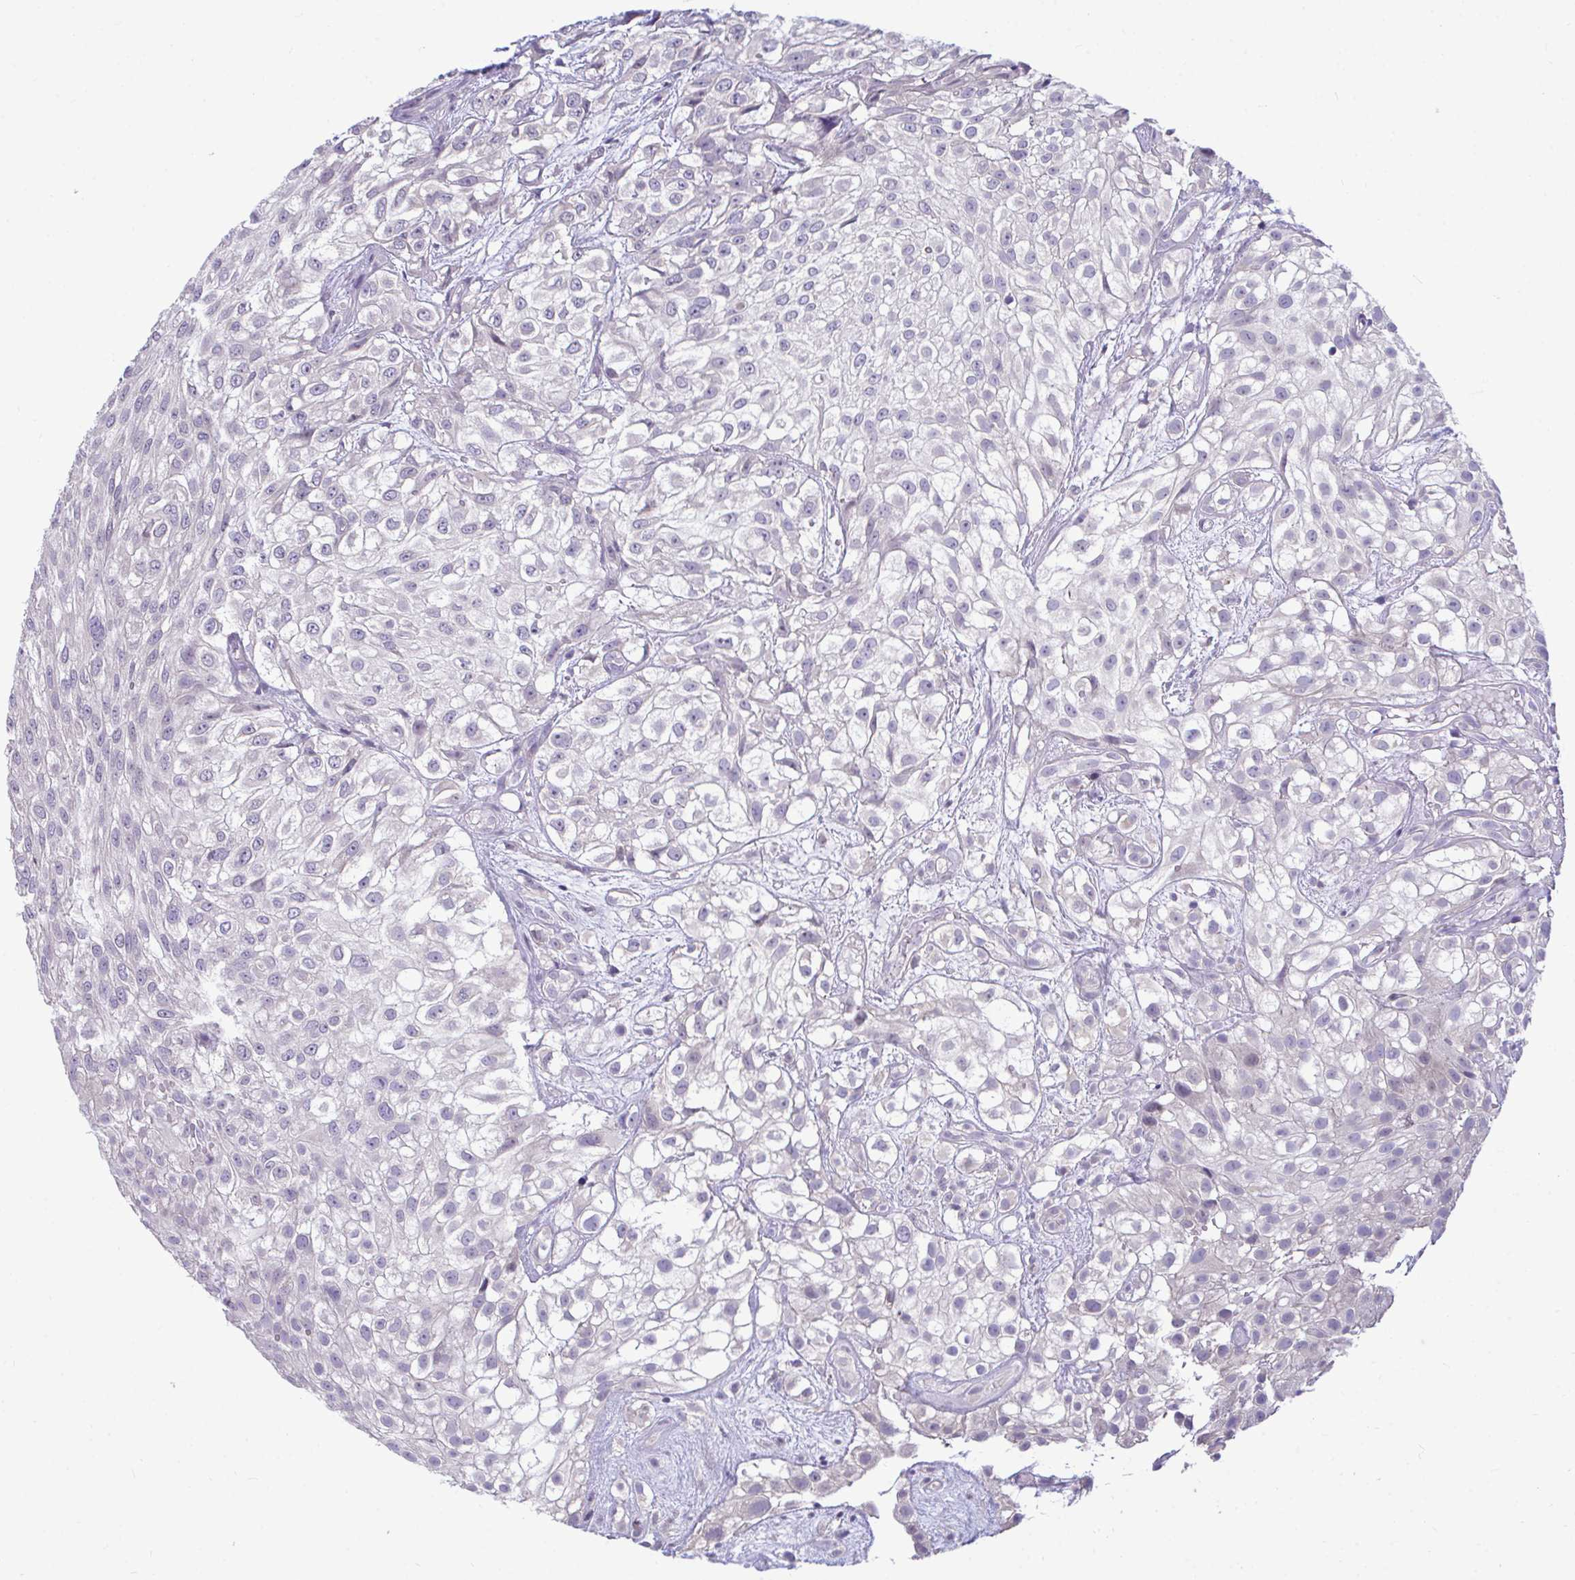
{"staining": {"intensity": "negative", "quantity": "none", "location": "none"}, "tissue": "urothelial cancer", "cell_type": "Tumor cells", "image_type": "cancer", "snomed": [{"axis": "morphology", "description": "Urothelial carcinoma, High grade"}, {"axis": "topography", "description": "Urinary bladder"}], "caption": "Immunohistochemistry (IHC) photomicrograph of human urothelial cancer stained for a protein (brown), which reveals no expression in tumor cells.", "gene": "PIGK", "patient": {"sex": "male", "age": 56}}